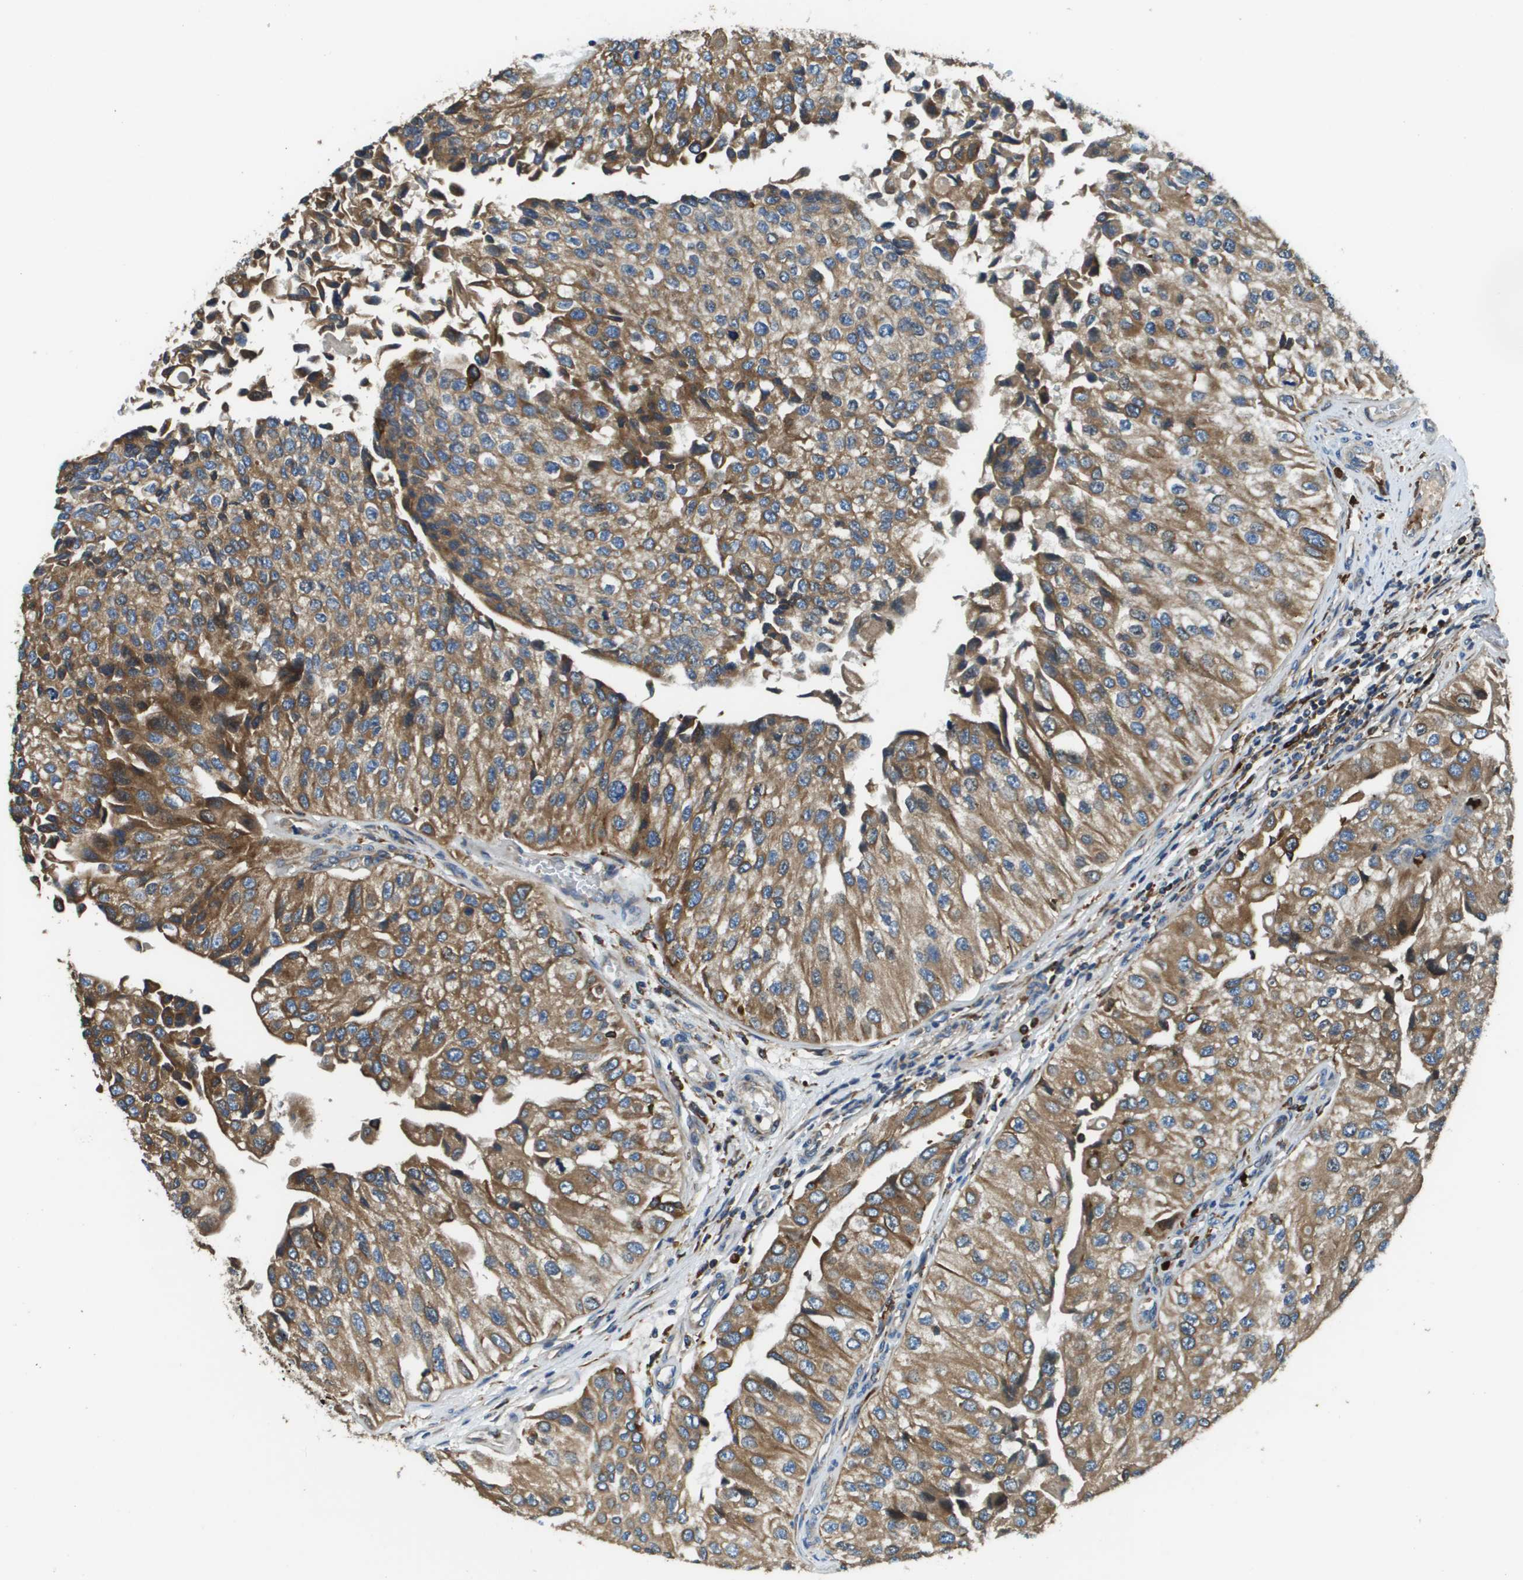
{"staining": {"intensity": "strong", "quantity": ">75%", "location": "cytoplasmic/membranous"}, "tissue": "urothelial cancer", "cell_type": "Tumor cells", "image_type": "cancer", "snomed": [{"axis": "morphology", "description": "Urothelial carcinoma, High grade"}, {"axis": "topography", "description": "Kidney"}, {"axis": "topography", "description": "Urinary bladder"}], "caption": "Human urothelial carcinoma (high-grade) stained with a protein marker displays strong staining in tumor cells.", "gene": "CNPY3", "patient": {"sex": "male", "age": 77}}